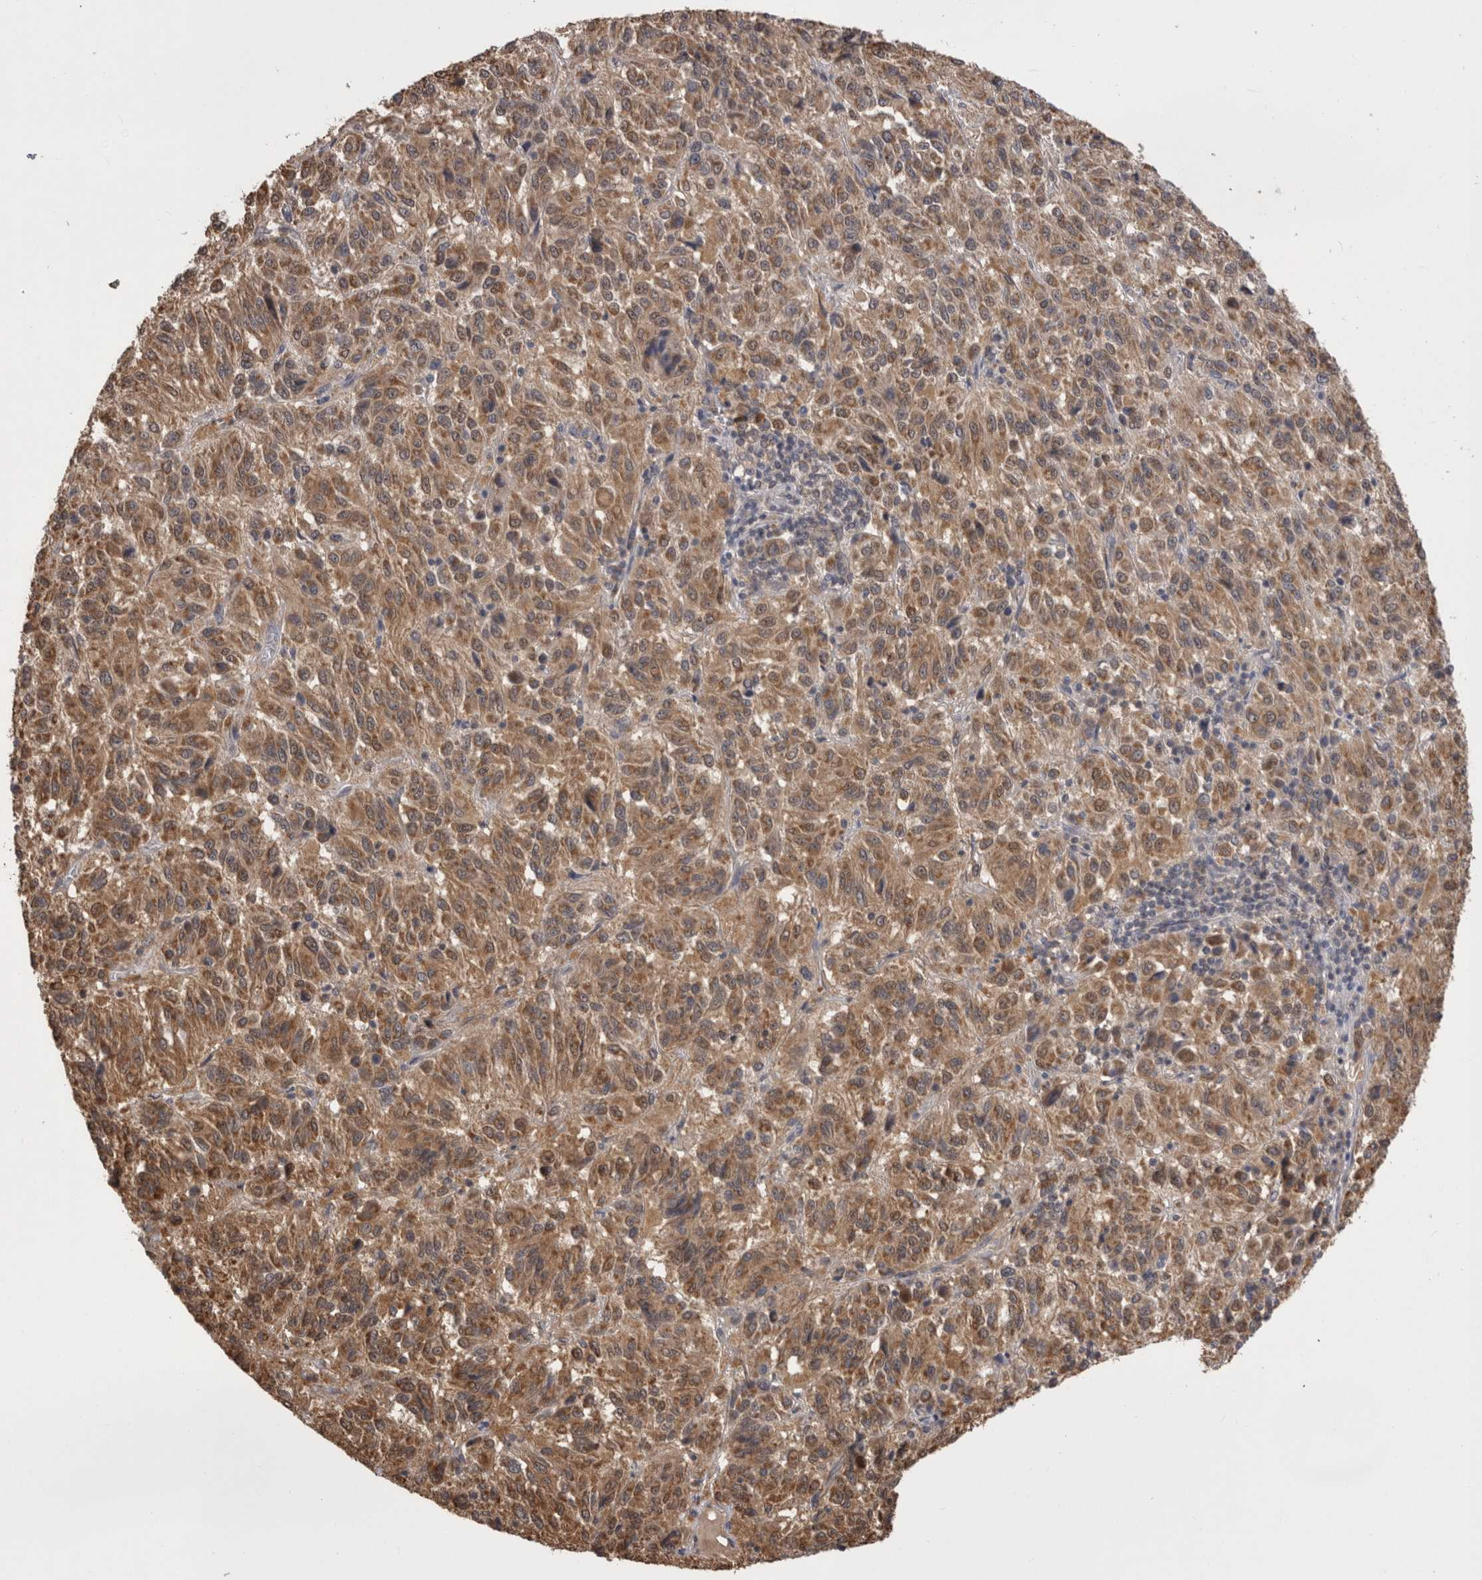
{"staining": {"intensity": "moderate", "quantity": ">75%", "location": "cytoplasmic/membranous"}, "tissue": "melanoma", "cell_type": "Tumor cells", "image_type": "cancer", "snomed": [{"axis": "morphology", "description": "Malignant melanoma, Metastatic site"}, {"axis": "topography", "description": "Lung"}], "caption": "DAB (3,3'-diaminobenzidine) immunohistochemical staining of melanoma displays moderate cytoplasmic/membranous protein staining in about >75% of tumor cells.", "gene": "PREP", "patient": {"sex": "male", "age": 64}}